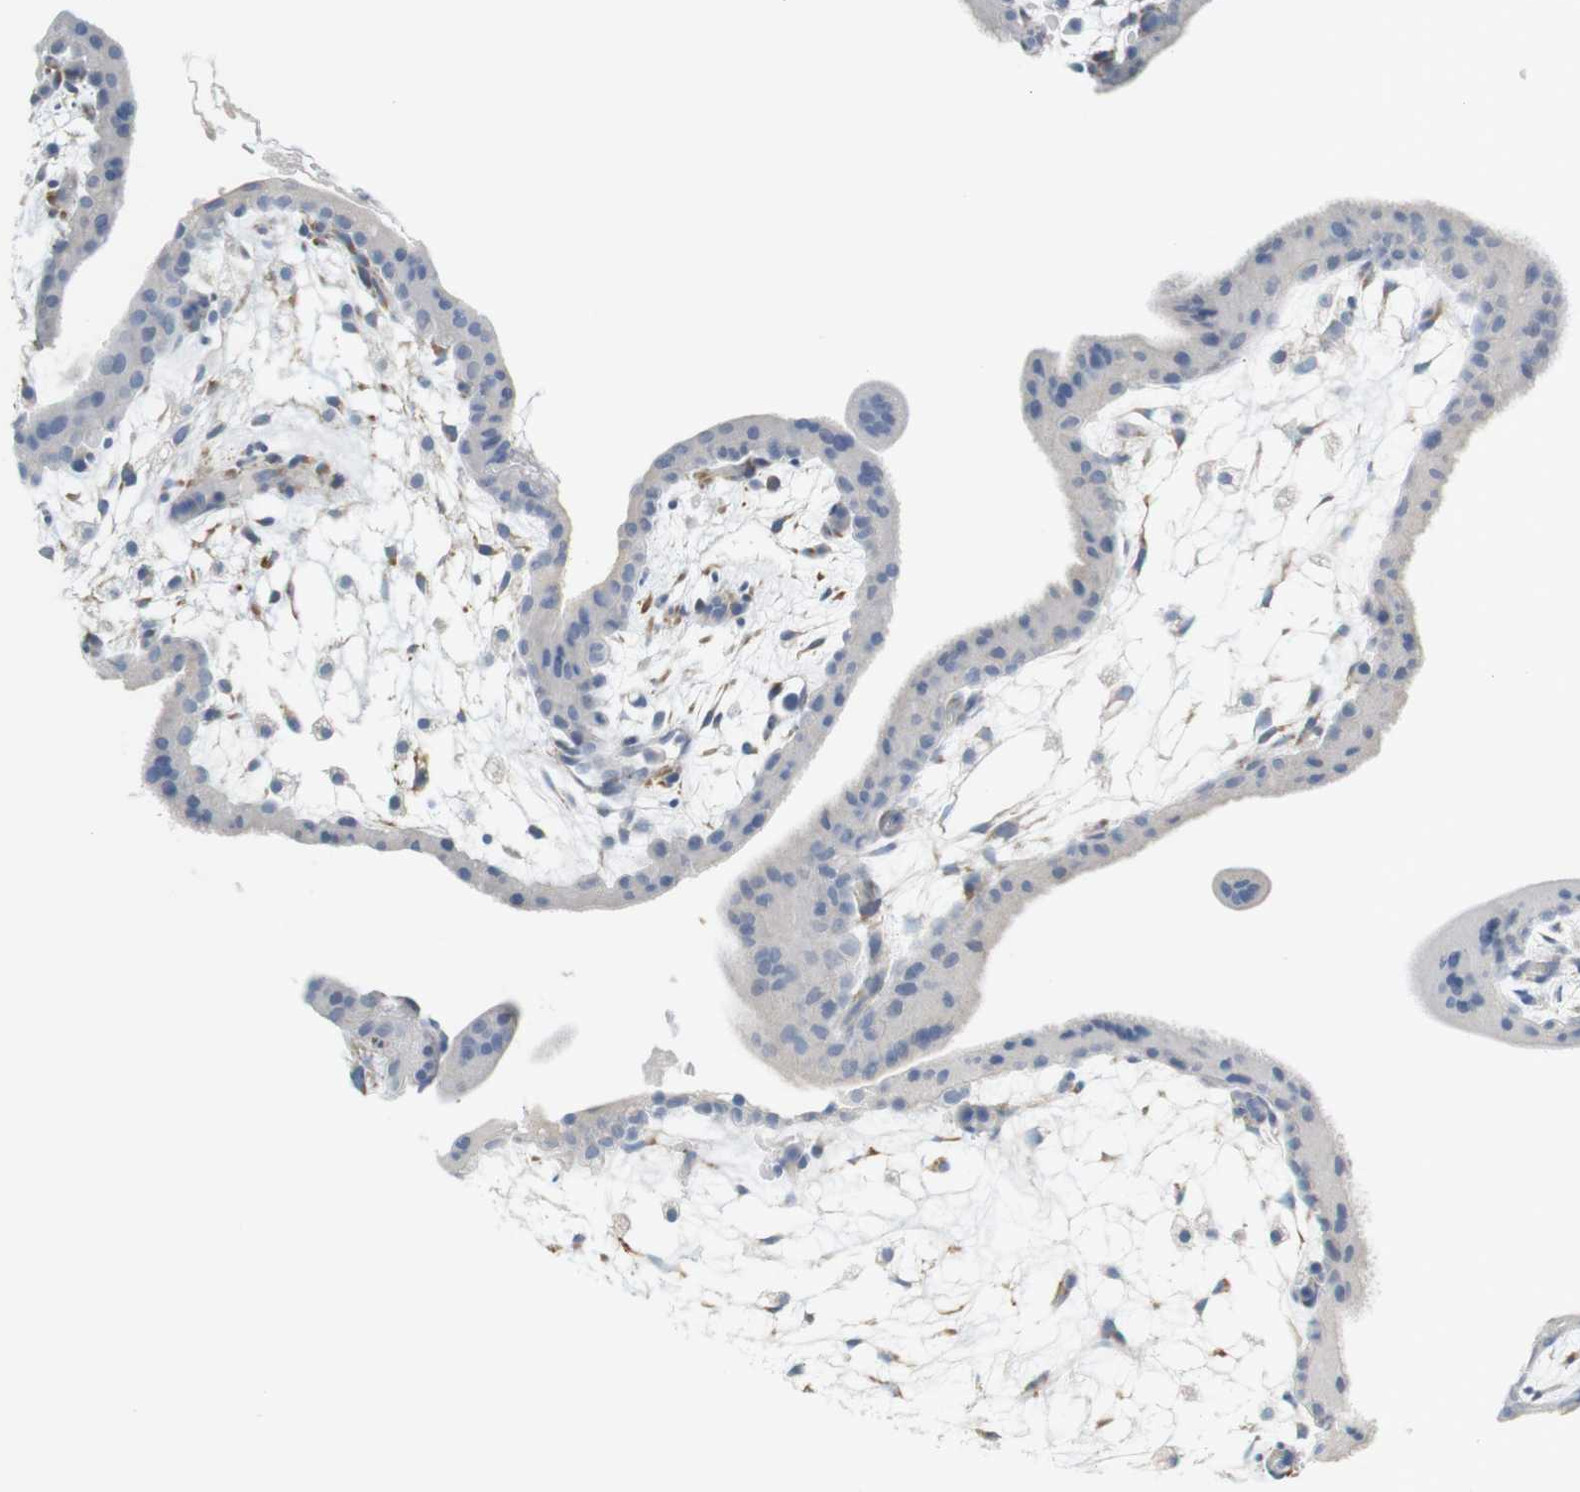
{"staining": {"intensity": "negative", "quantity": "none", "location": "none"}, "tissue": "placenta", "cell_type": "Trophoblastic cells", "image_type": "normal", "snomed": [{"axis": "morphology", "description": "Normal tissue, NOS"}, {"axis": "topography", "description": "Placenta"}], "caption": "The histopathology image demonstrates no staining of trophoblastic cells in normal placenta.", "gene": "RGS9", "patient": {"sex": "female", "age": 35}}